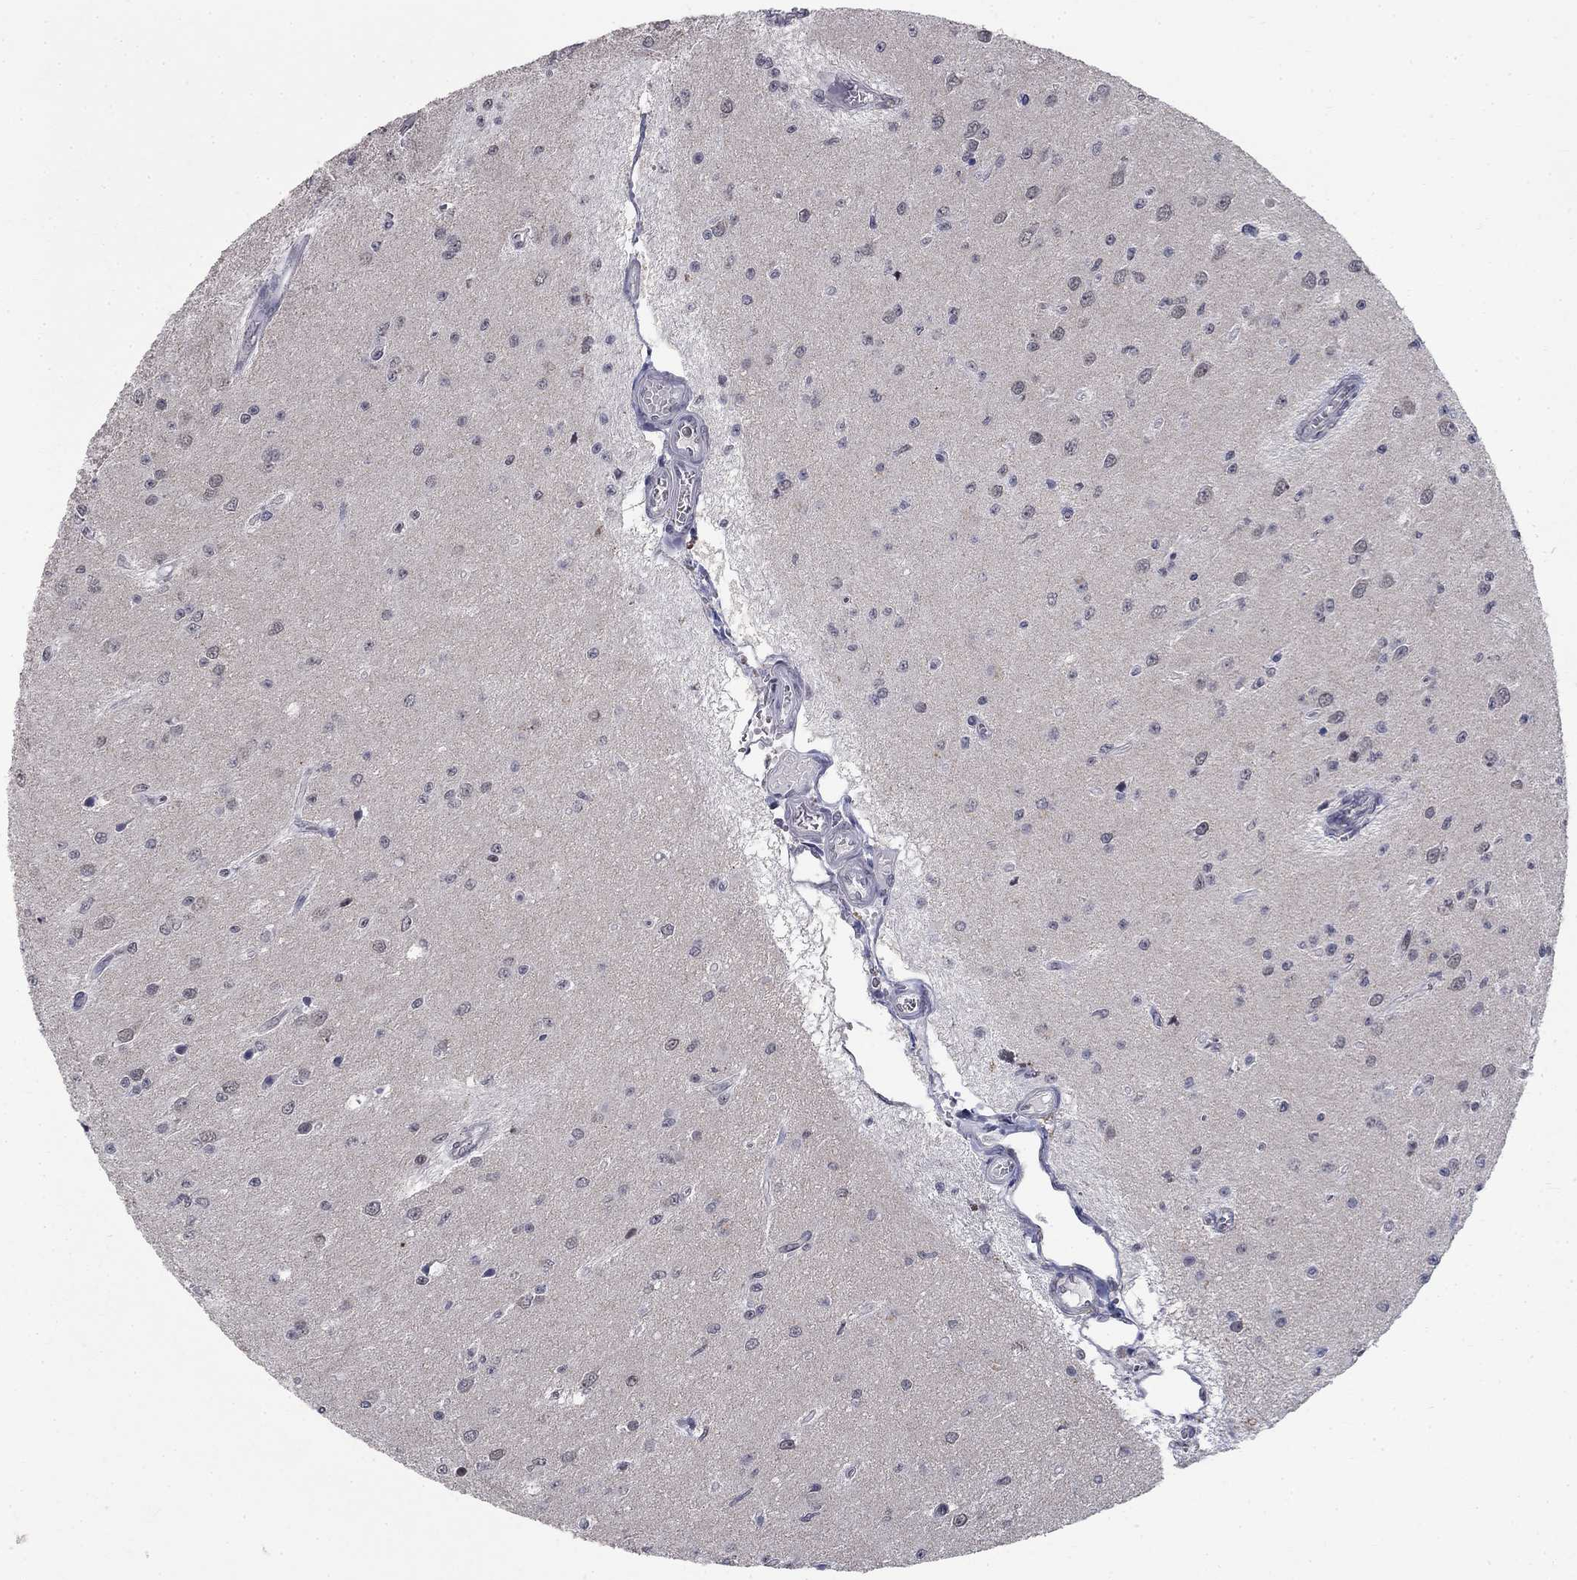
{"staining": {"intensity": "negative", "quantity": "none", "location": "none"}, "tissue": "glioma", "cell_type": "Tumor cells", "image_type": "cancer", "snomed": [{"axis": "morphology", "description": "Glioma, malignant, Low grade"}, {"axis": "topography", "description": "Brain"}], "caption": "Tumor cells are negative for brown protein staining in glioma. (IHC, brightfield microscopy, high magnification).", "gene": "SPATA33", "patient": {"sex": "female", "age": 45}}